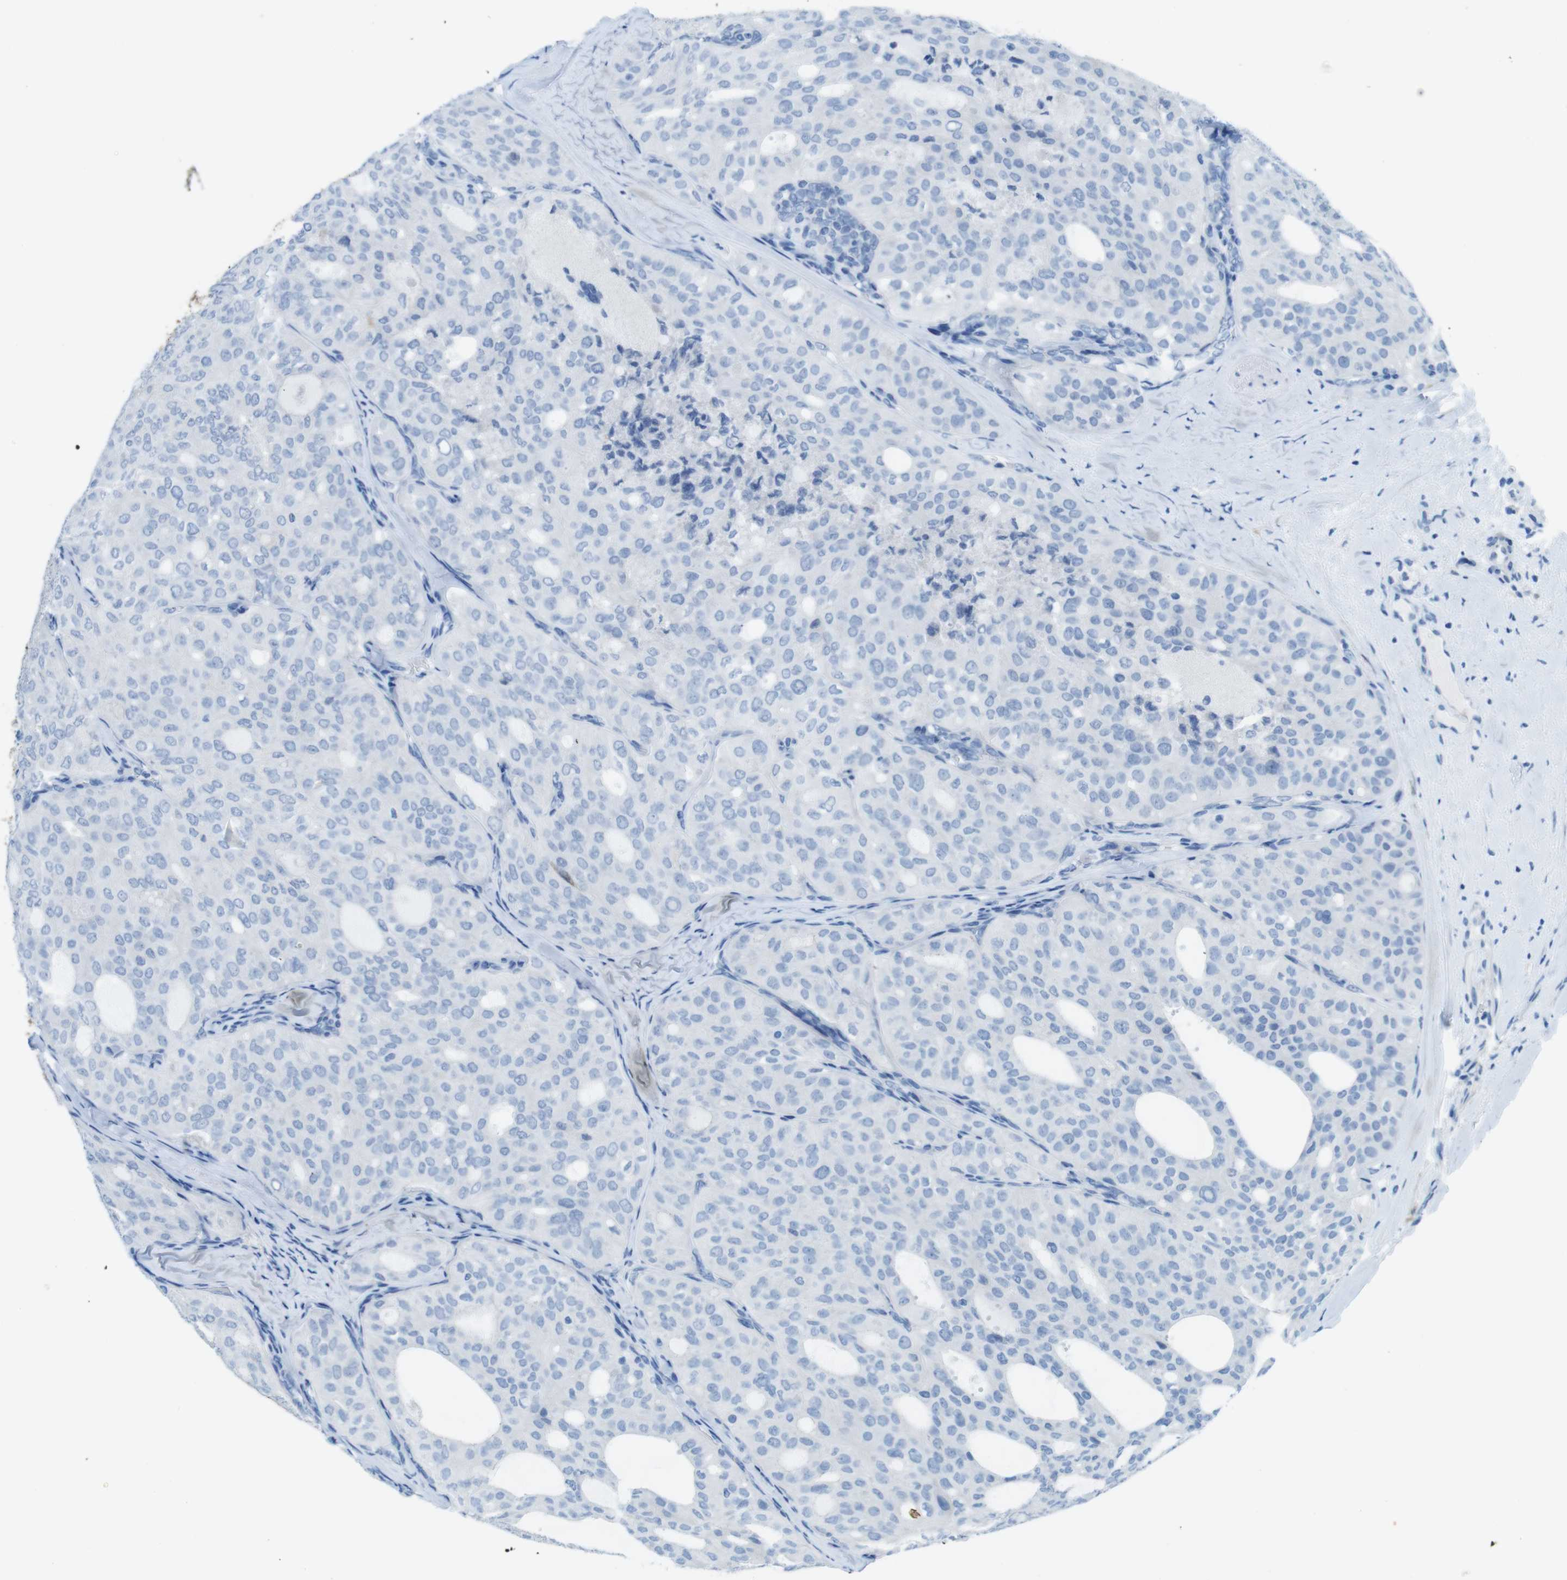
{"staining": {"intensity": "negative", "quantity": "none", "location": "none"}, "tissue": "thyroid cancer", "cell_type": "Tumor cells", "image_type": "cancer", "snomed": [{"axis": "morphology", "description": "Follicular adenoma carcinoma, NOS"}, {"axis": "topography", "description": "Thyroid gland"}], "caption": "Immunohistochemistry (IHC) image of follicular adenoma carcinoma (thyroid) stained for a protein (brown), which exhibits no expression in tumor cells.", "gene": "GAP43", "patient": {"sex": "male", "age": 75}}